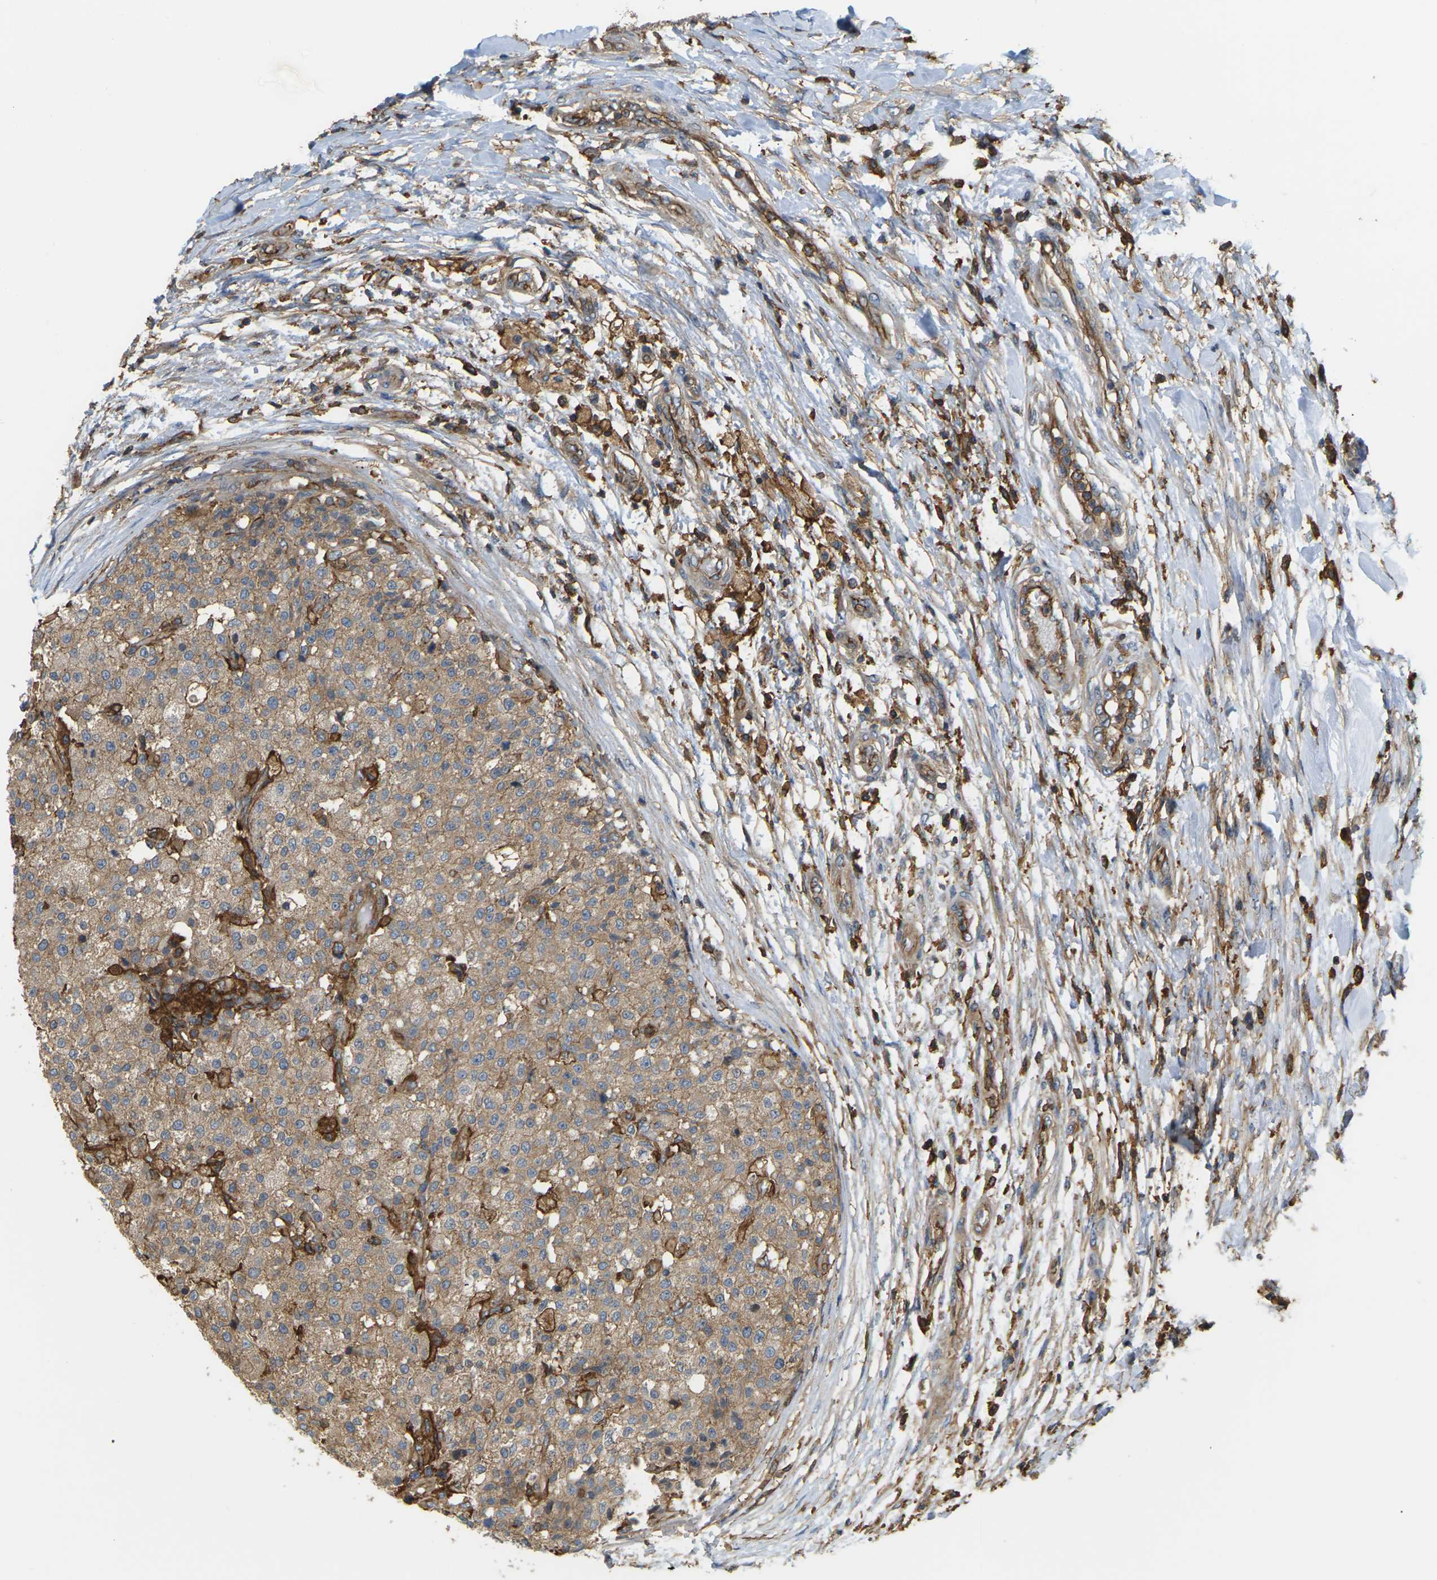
{"staining": {"intensity": "weak", "quantity": ">75%", "location": "cytoplasmic/membranous"}, "tissue": "testis cancer", "cell_type": "Tumor cells", "image_type": "cancer", "snomed": [{"axis": "morphology", "description": "Seminoma, NOS"}, {"axis": "topography", "description": "Testis"}], "caption": "Protein expression analysis of testis cancer shows weak cytoplasmic/membranous expression in about >75% of tumor cells.", "gene": "IQGAP1", "patient": {"sex": "male", "age": 59}}